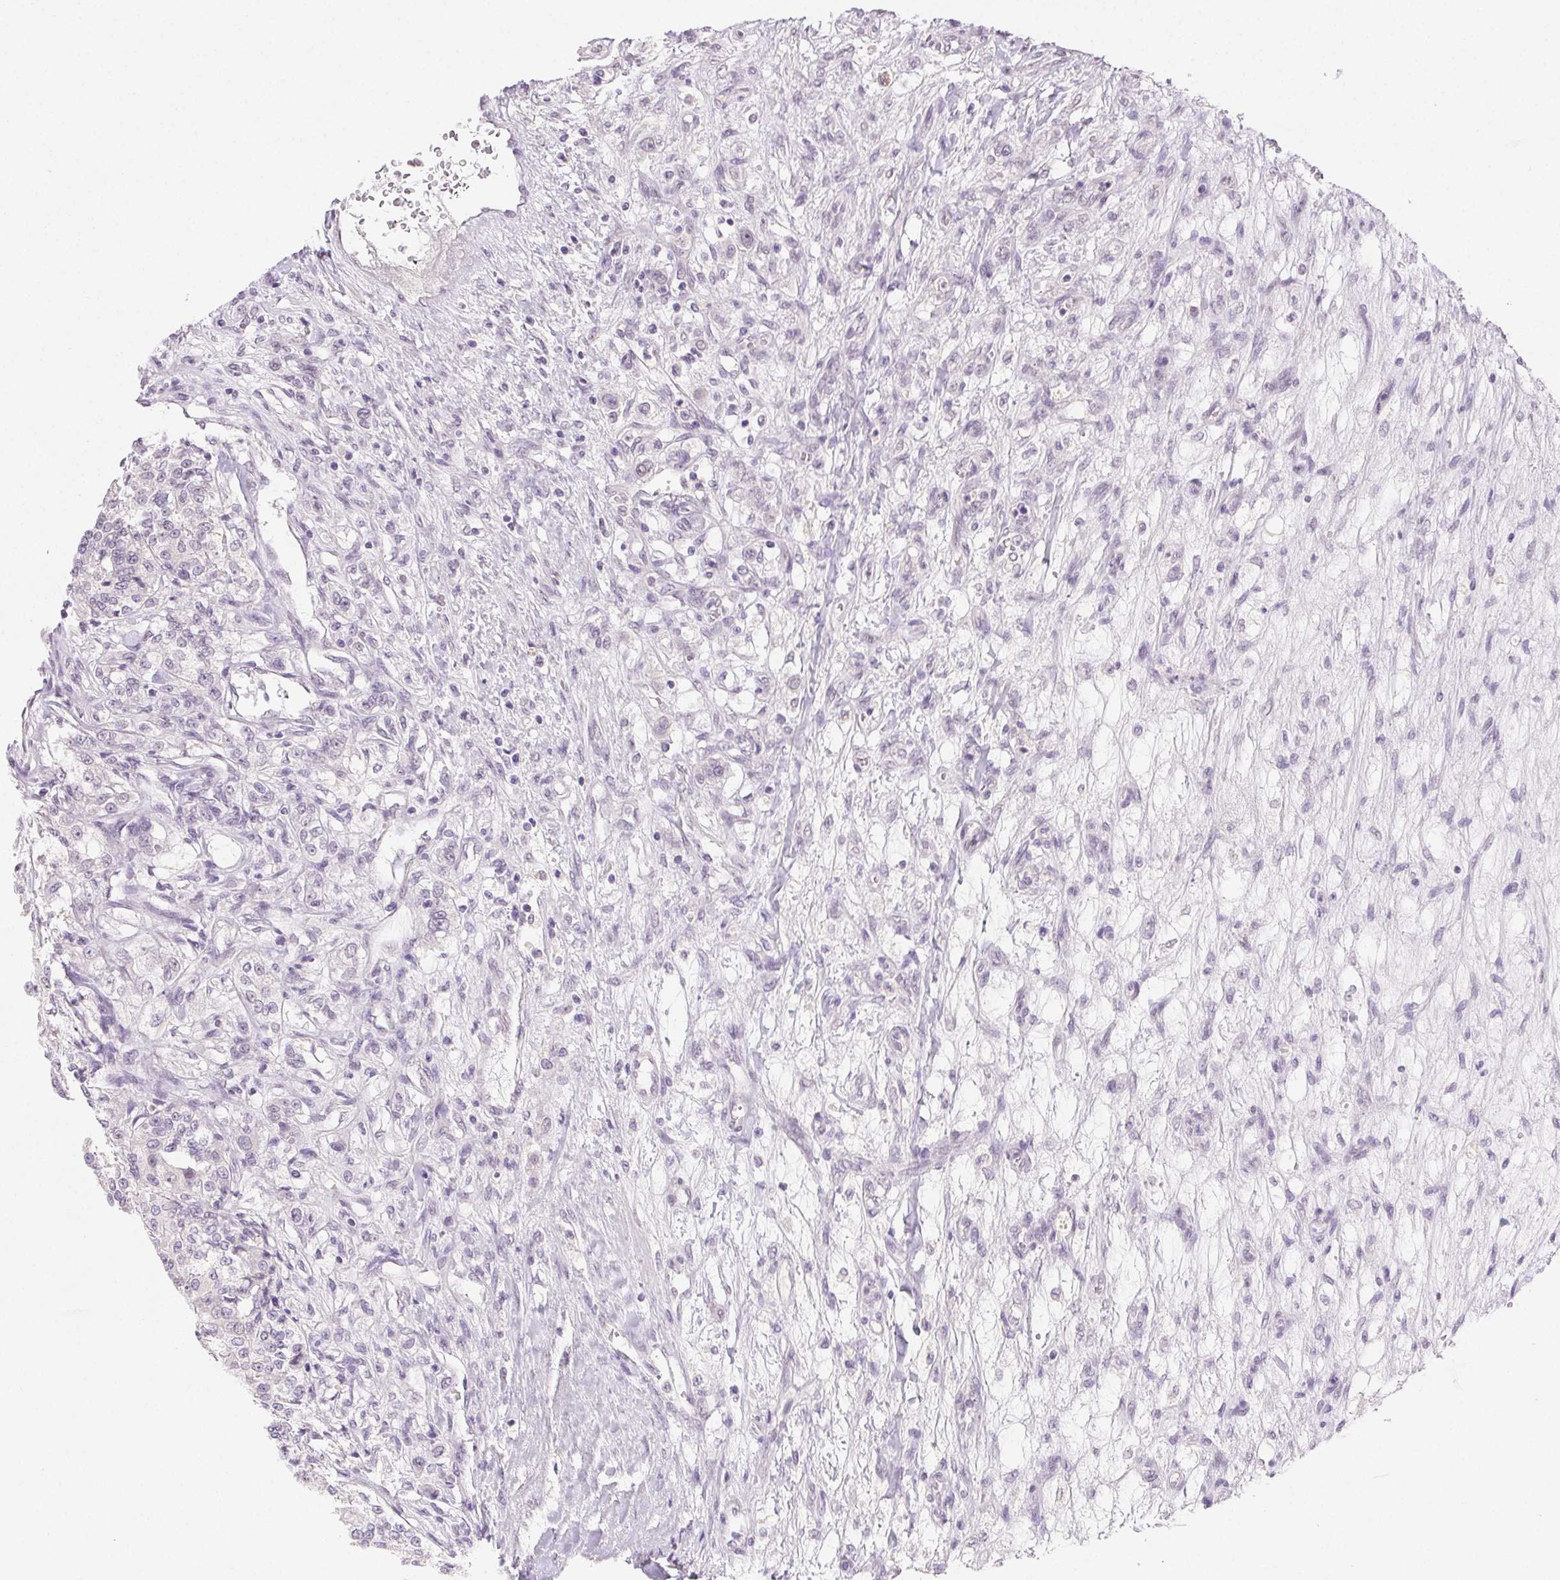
{"staining": {"intensity": "negative", "quantity": "none", "location": "none"}, "tissue": "renal cancer", "cell_type": "Tumor cells", "image_type": "cancer", "snomed": [{"axis": "morphology", "description": "Adenocarcinoma, NOS"}, {"axis": "topography", "description": "Kidney"}], "caption": "The immunohistochemistry (IHC) image has no significant expression in tumor cells of adenocarcinoma (renal) tissue.", "gene": "CLDN10", "patient": {"sex": "female", "age": 63}}